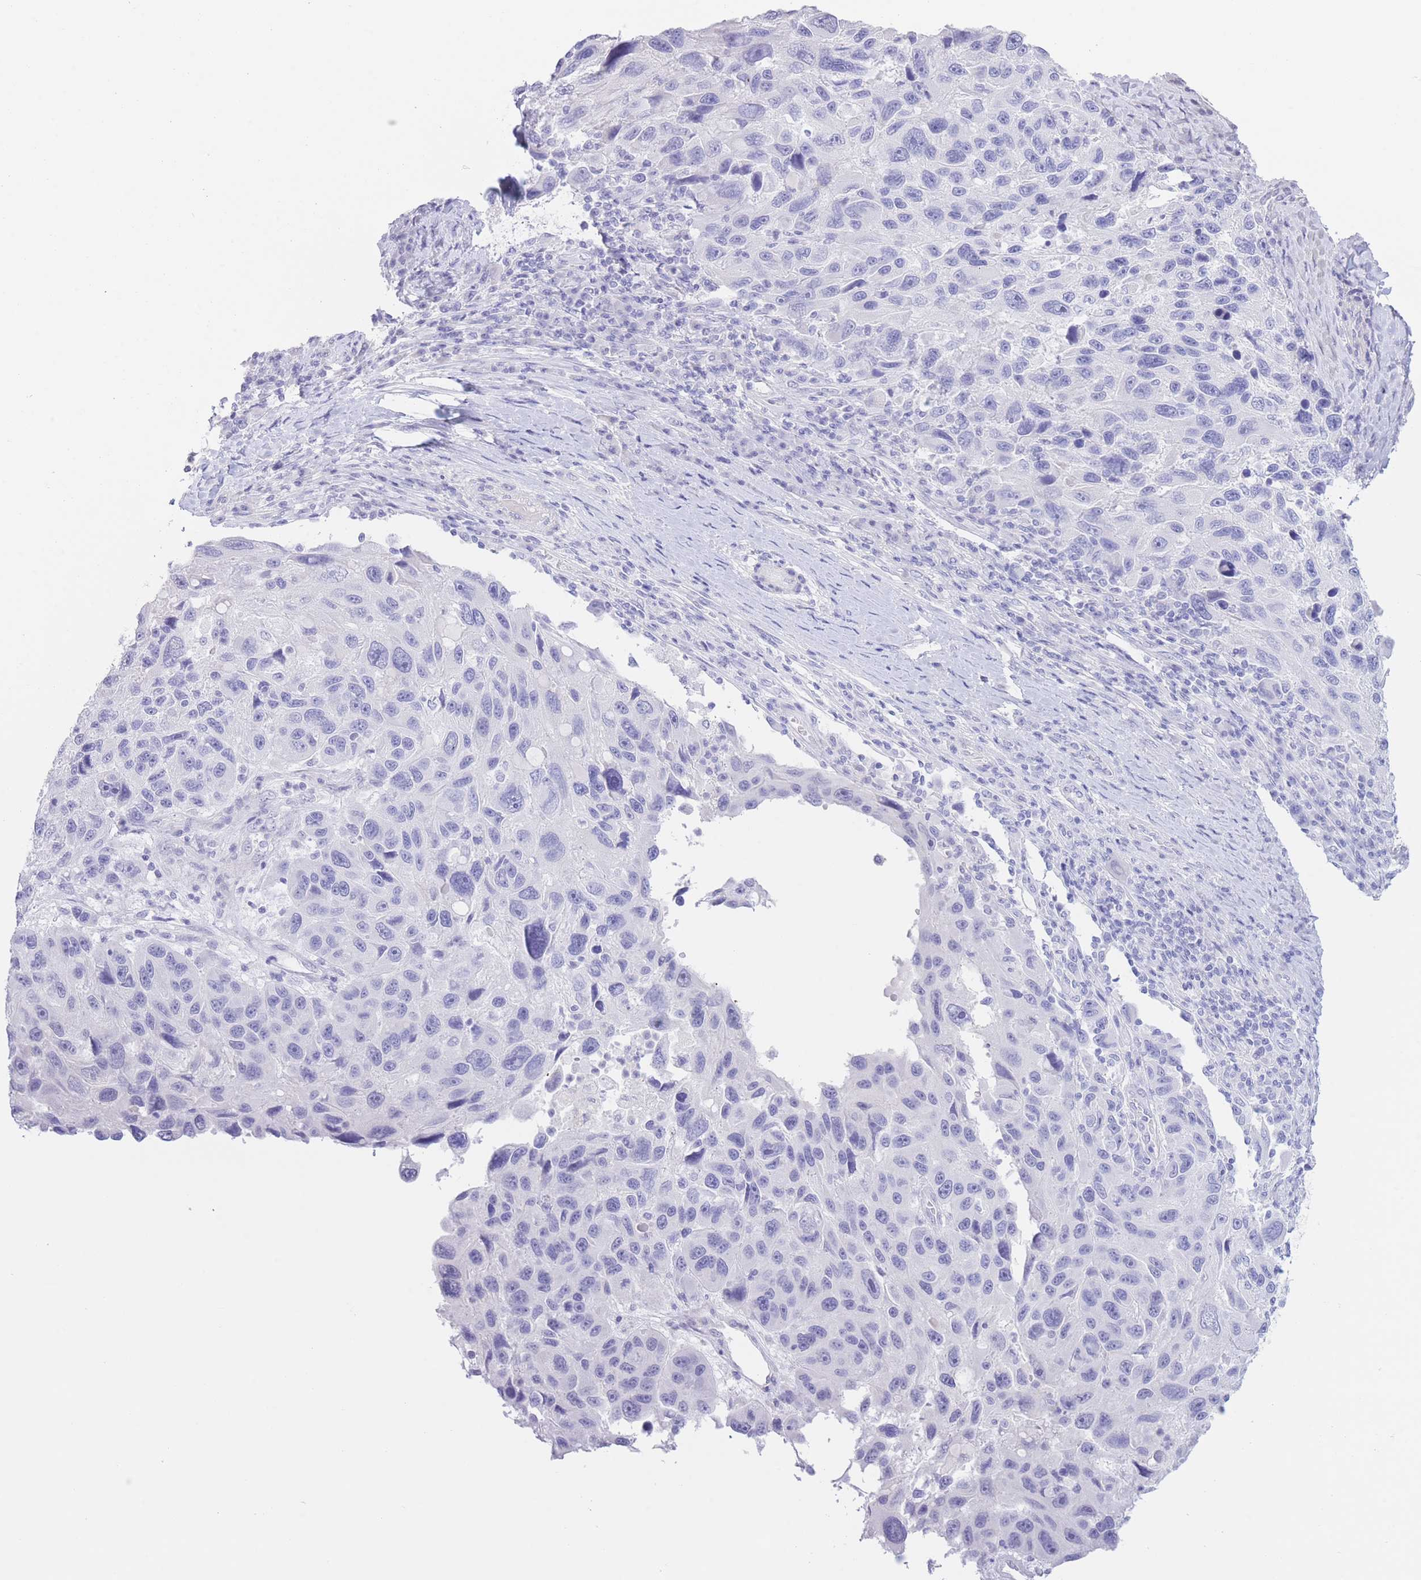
{"staining": {"intensity": "negative", "quantity": "none", "location": "none"}, "tissue": "melanoma", "cell_type": "Tumor cells", "image_type": "cancer", "snomed": [{"axis": "morphology", "description": "Malignant melanoma, NOS"}, {"axis": "topography", "description": "Skin"}], "caption": "The image shows no significant positivity in tumor cells of malignant melanoma.", "gene": "PKLR", "patient": {"sex": "male", "age": 53}}